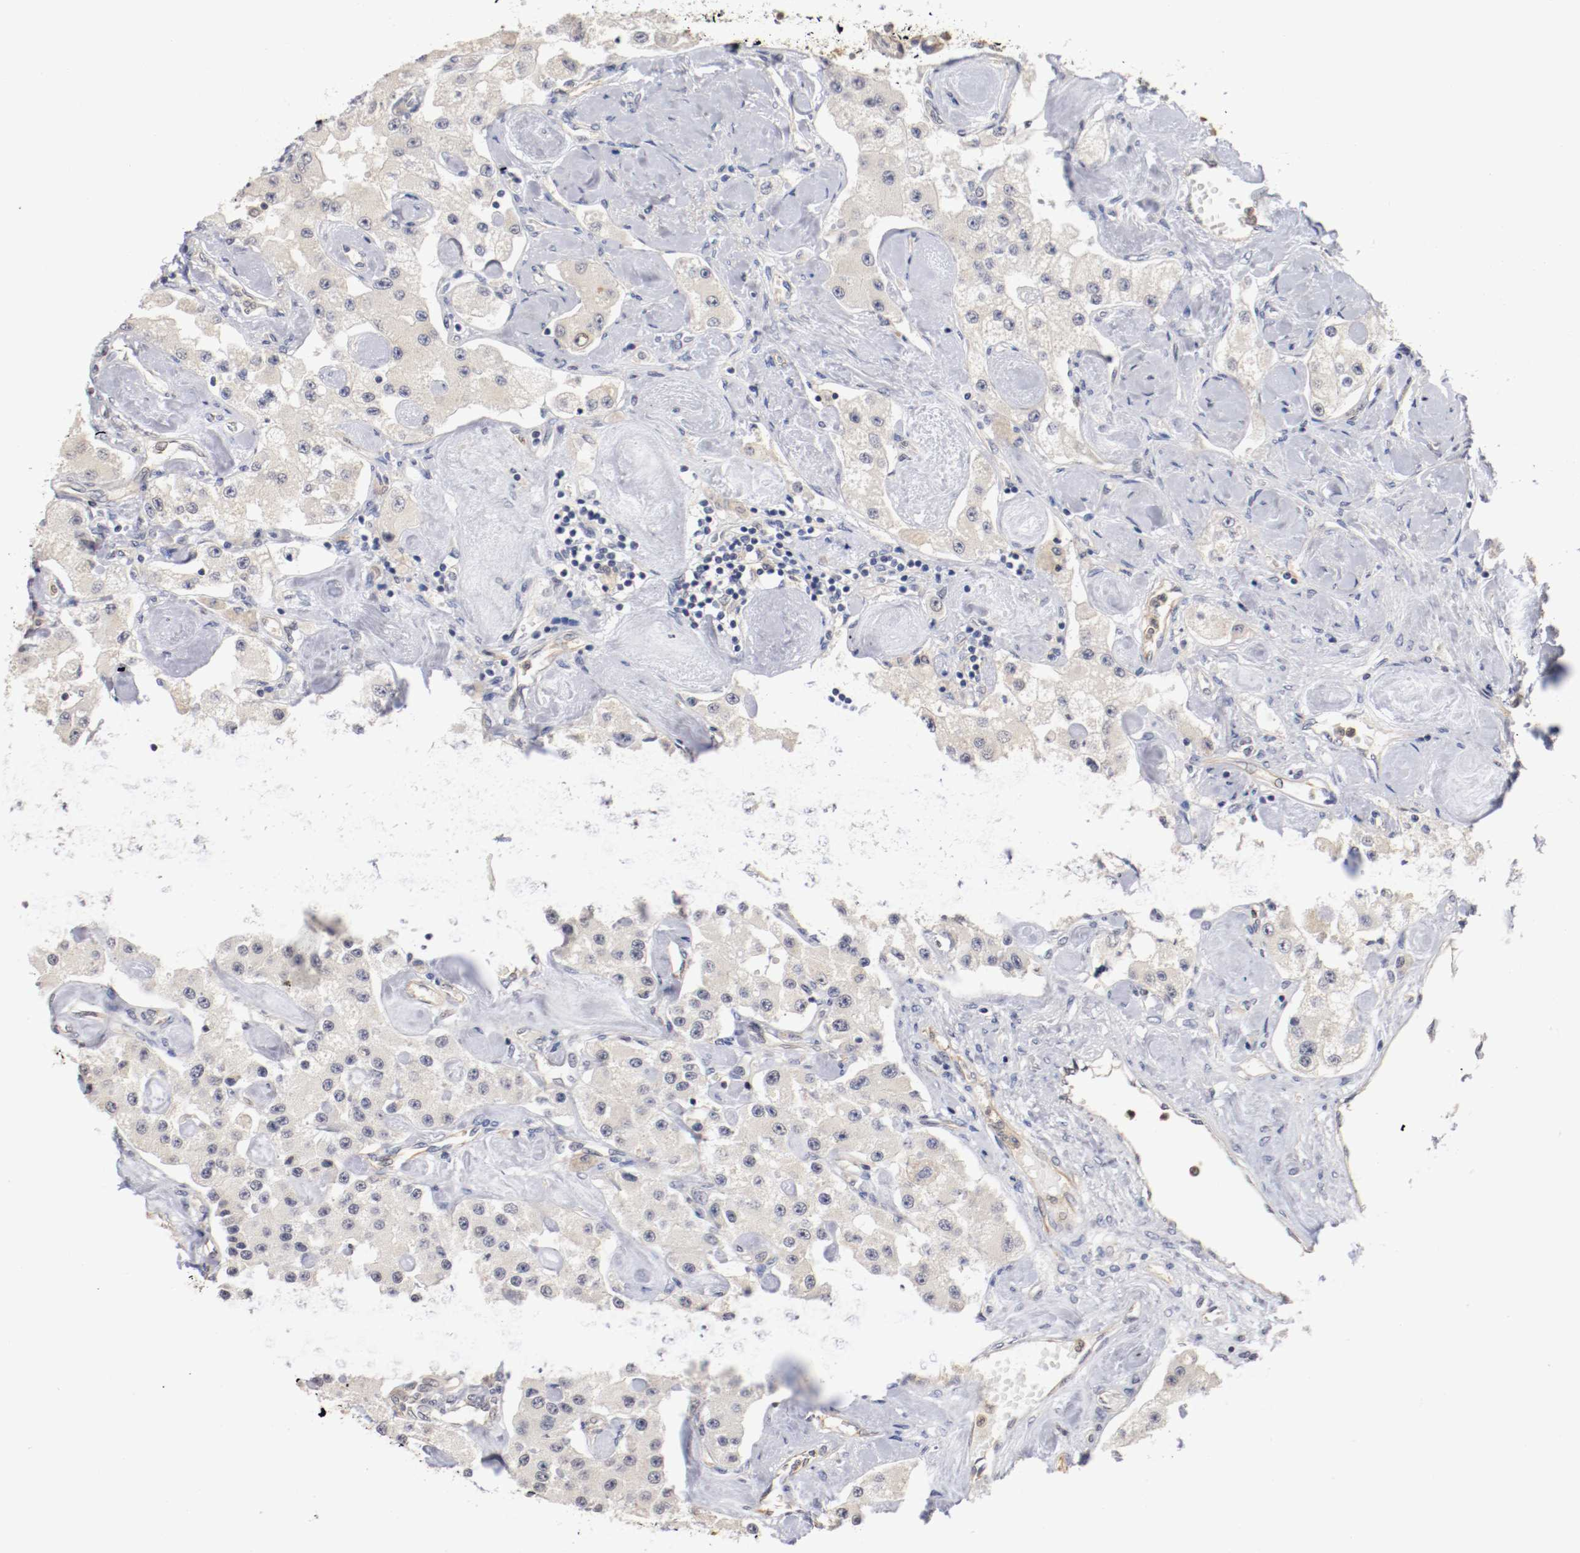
{"staining": {"intensity": "negative", "quantity": "none", "location": "none"}, "tissue": "carcinoid", "cell_type": "Tumor cells", "image_type": "cancer", "snomed": [{"axis": "morphology", "description": "Carcinoid, malignant, NOS"}, {"axis": "topography", "description": "Pancreas"}], "caption": "DAB (3,3'-diaminobenzidine) immunohistochemical staining of carcinoid reveals no significant expression in tumor cells.", "gene": "RBM23", "patient": {"sex": "male", "age": 41}}